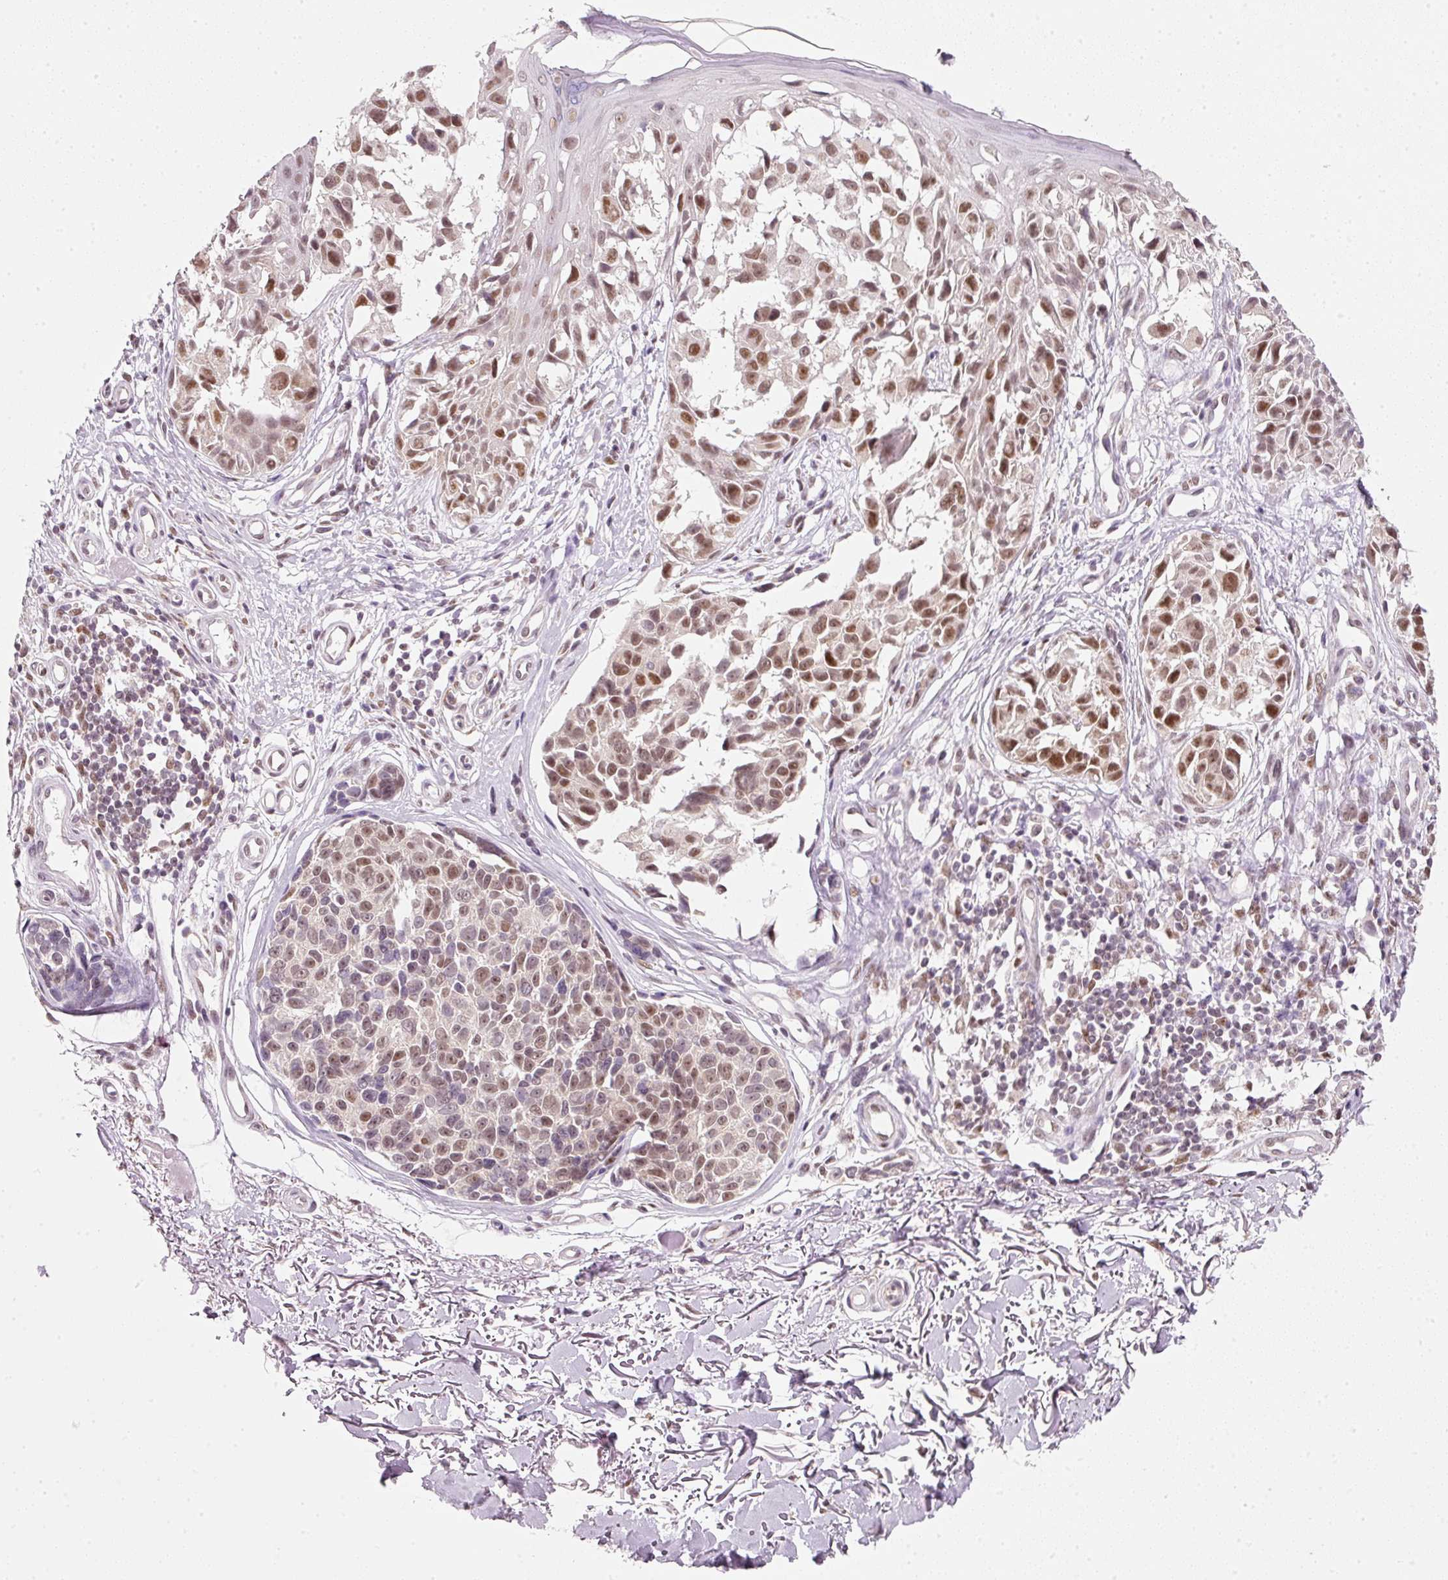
{"staining": {"intensity": "moderate", "quantity": ">75%", "location": "nuclear"}, "tissue": "melanoma", "cell_type": "Tumor cells", "image_type": "cancer", "snomed": [{"axis": "morphology", "description": "Malignant melanoma, NOS"}, {"axis": "topography", "description": "Skin"}], "caption": "About >75% of tumor cells in human malignant melanoma demonstrate moderate nuclear protein positivity as visualized by brown immunohistochemical staining.", "gene": "FSTL3", "patient": {"sex": "male", "age": 73}}